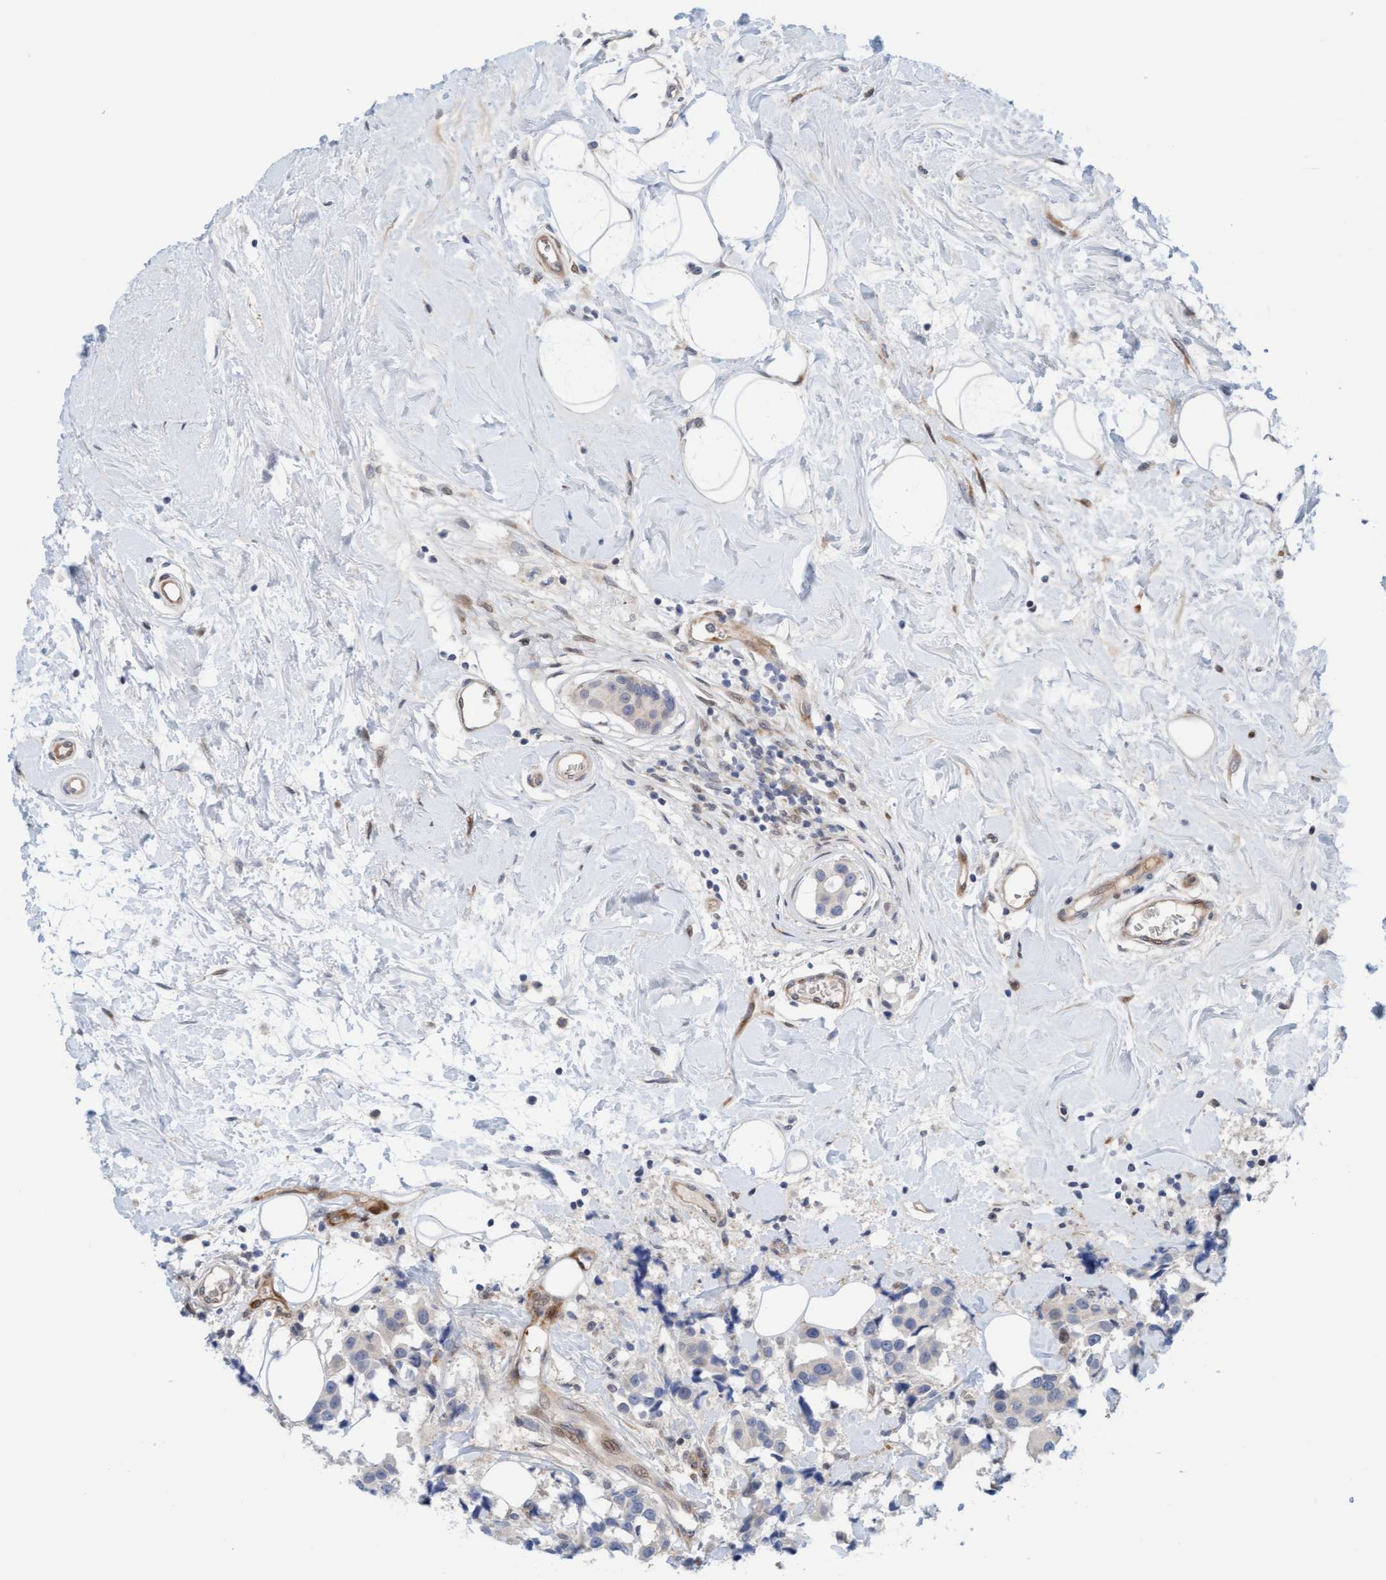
{"staining": {"intensity": "negative", "quantity": "none", "location": "none"}, "tissue": "breast cancer", "cell_type": "Tumor cells", "image_type": "cancer", "snomed": [{"axis": "morphology", "description": "Normal tissue, NOS"}, {"axis": "morphology", "description": "Duct carcinoma"}, {"axis": "topography", "description": "Breast"}], "caption": "An immunohistochemistry (IHC) image of invasive ductal carcinoma (breast) is shown. There is no staining in tumor cells of invasive ductal carcinoma (breast). (Stains: DAB immunohistochemistry with hematoxylin counter stain, Microscopy: brightfield microscopy at high magnification).", "gene": "EIF4EBP1", "patient": {"sex": "female", "age": 39}}